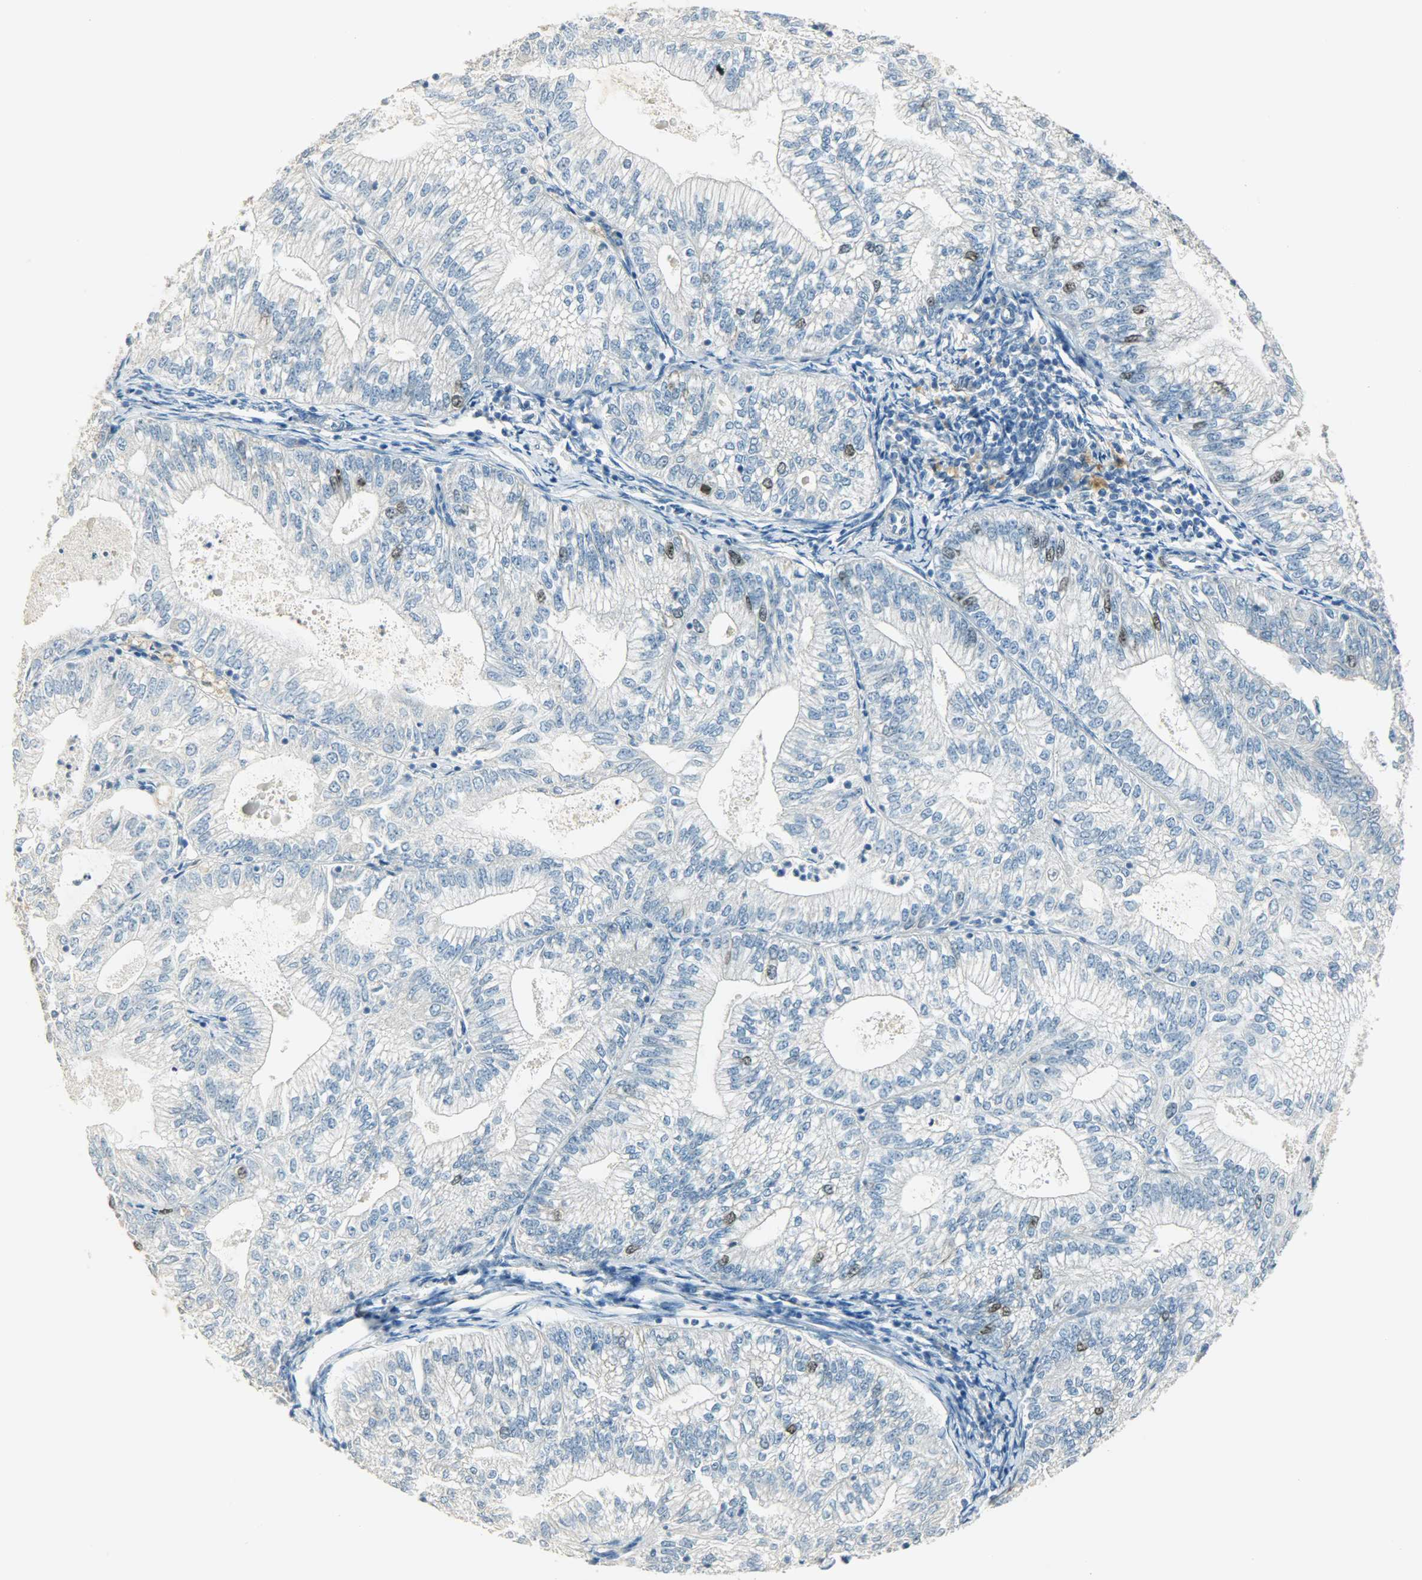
{"staining": {"intensity": "moderate", "quantity": "<25%", "location": "nuclear"}, "tissue": "endometrial cancer", "cell_type": "Tumor cells", "image_type": "cancer", "snomed": [{"axis": "morphology", "description": "Adenocarcinoma, NOS"}, {"axis": "topography", "description": "Endometrium"}], "caption": "Endometrial adenocarcinoma stained with a brown dye exhibits moderate nuclear positive staining in about <25% of tumor cells.", "gene": "TPX2", "patient": {"sex": "female", "age": 69}}